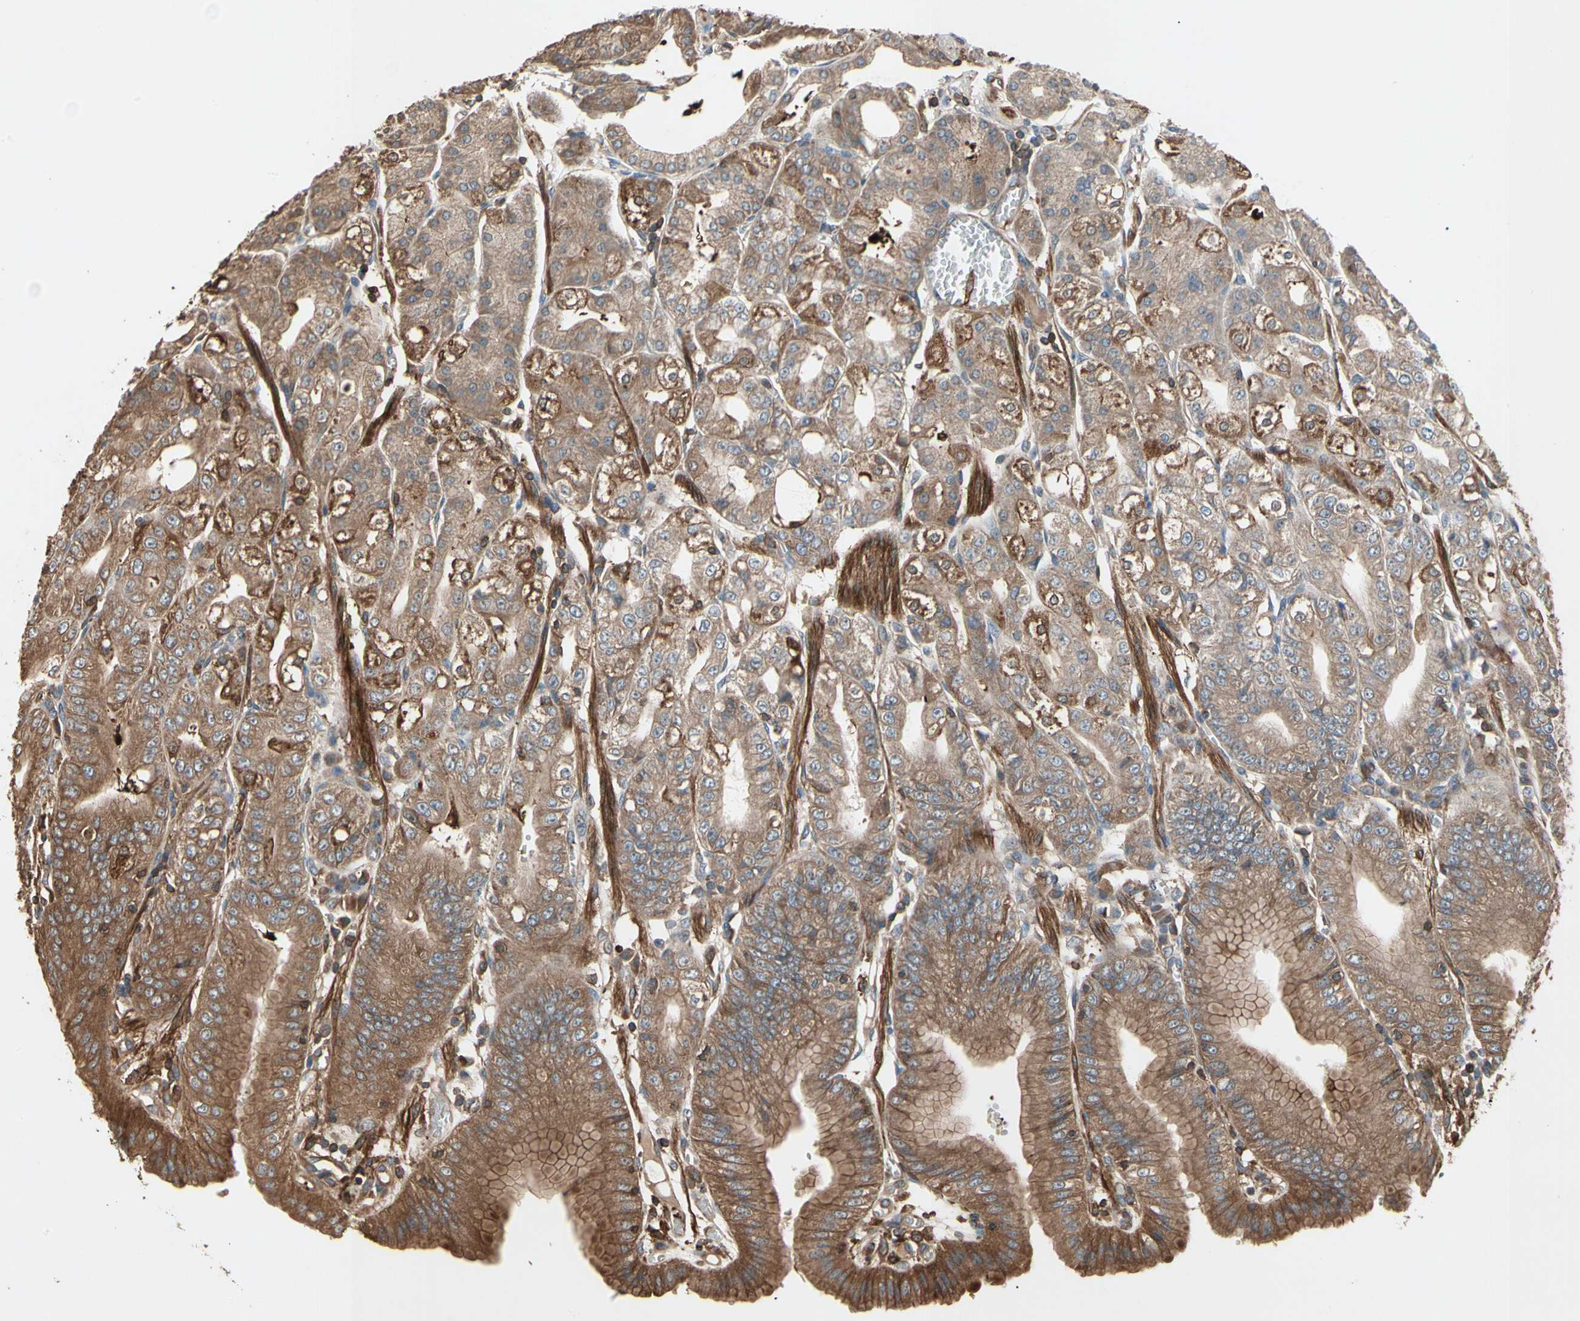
{"staining": {"intensity": "strong", "quantity": ">75%", "location": "cytoplasmic/membranous"}, "tissue": "stomach", "cell_type": "Glandular cells", "image_type": "normal", "snomed": [{"axis": "morphology", "description": "Normal tissue, NOS"}, {"axis": "topography", "description": "Stomach, lower"}], "caption": "Protein staining of normal stomach demonstrates strong cytoplasmic/membranous staining in about >75% of glandular cells. Using DAB (3,3'-diaminobenzidine) (brown) and hematoxylin (blue) stains, captured at high magnification using brightfield microscopy.", "gene": "AGBL2", "patient": {"sex": "male", "age": 71}}